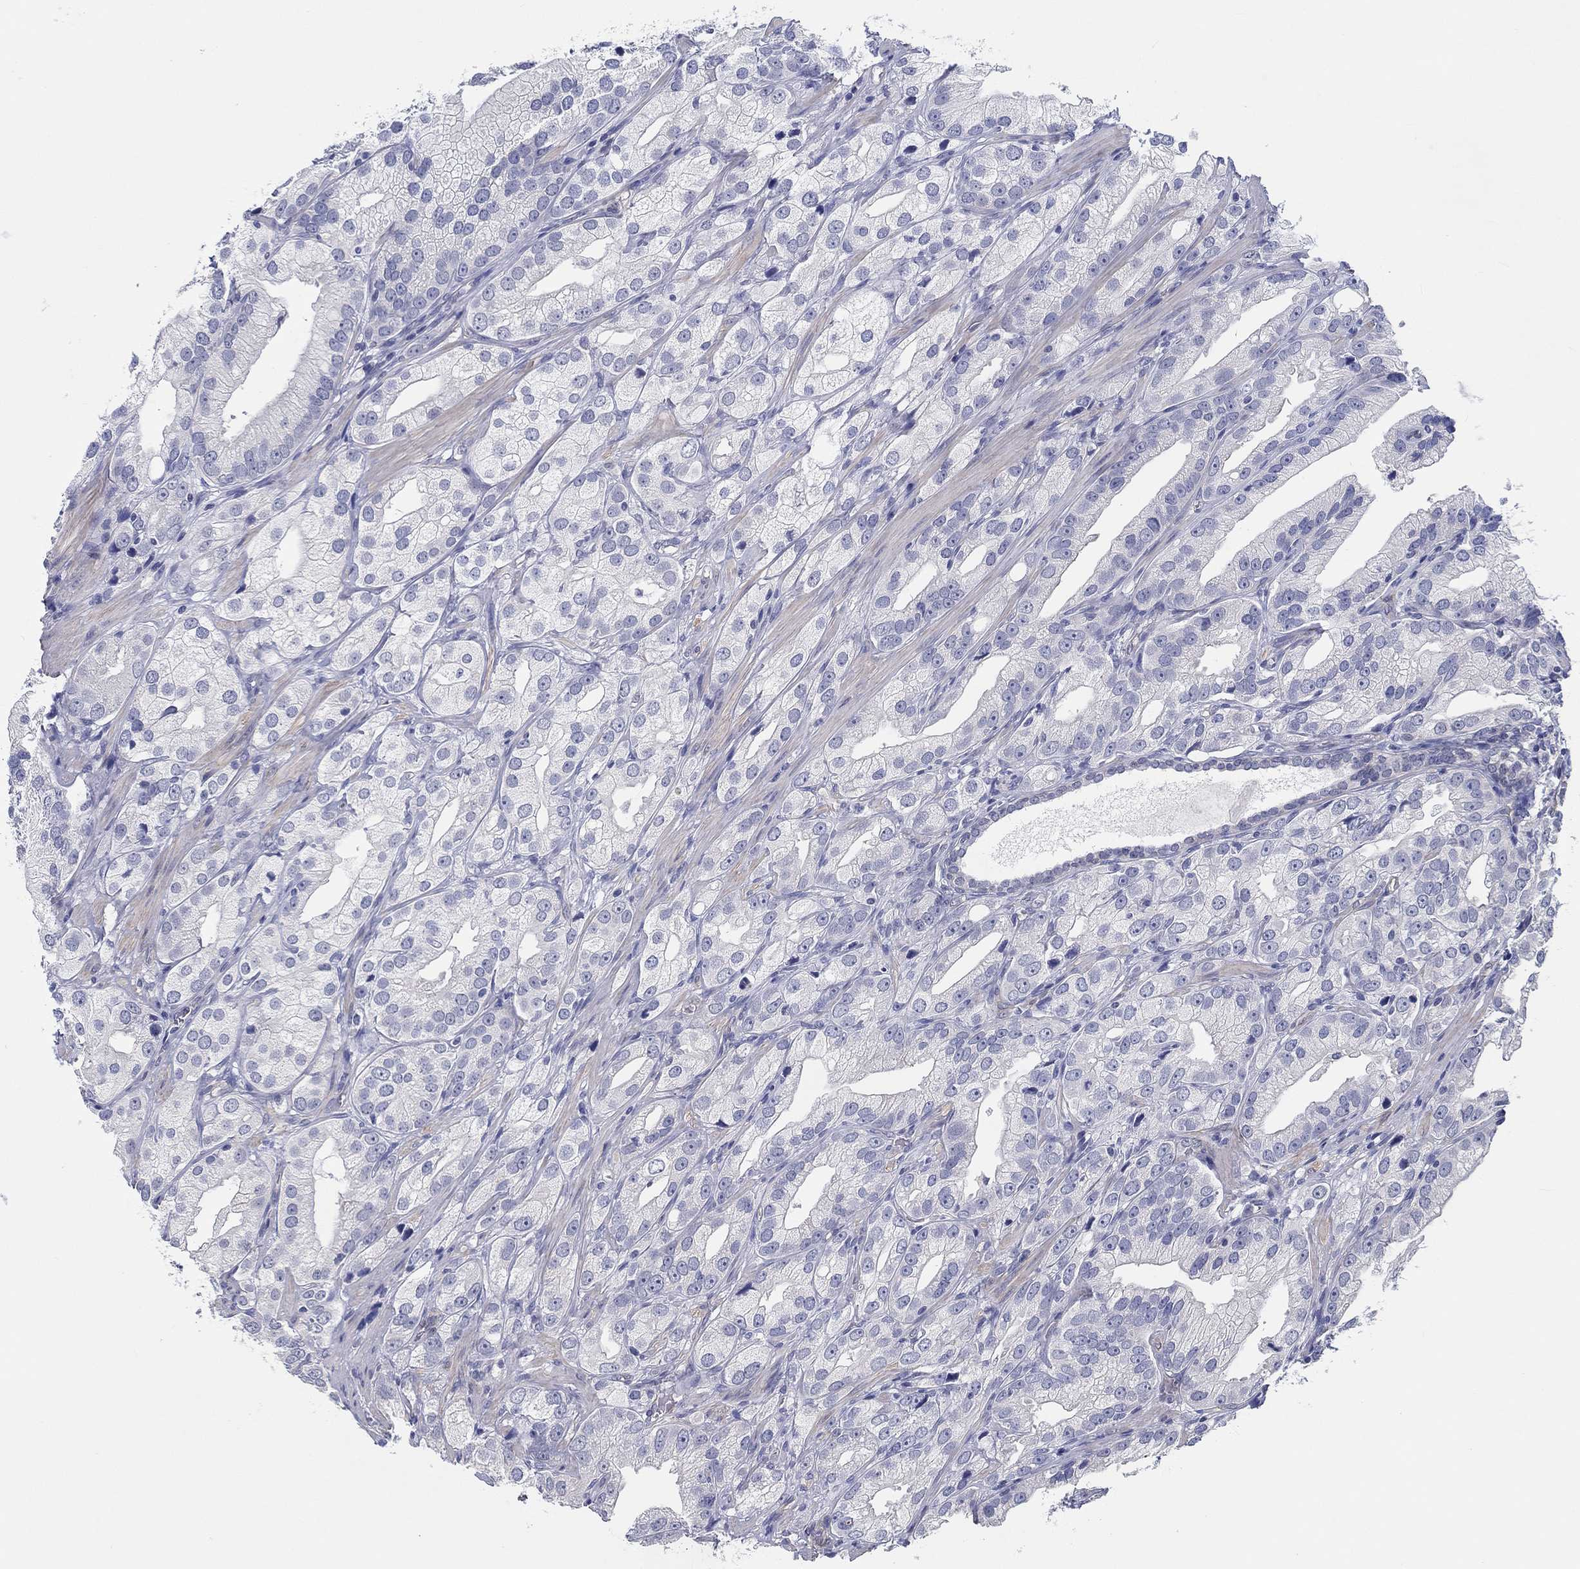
{"staining": {"intensity": "negative", "quantity": "none", "location": "none"}, "tissue": "prostate cancer", "cell_type": "Tumor cells", "image_type": "cancer", "snomed": [{"axis": "morphology", "description": "Adenocarcinoma, High grade"}, {"axis": "topography", "description": "Prostate and seminal vesicle, NOS"}], "caption": "A high-resolution micrograph shows IHC staining of prostate high-grade adenocarcinoma, which exhibits no significant staining in tumor cells.", "gene": "CRYGD", "patient": {"sex": "male", "age": 62}}